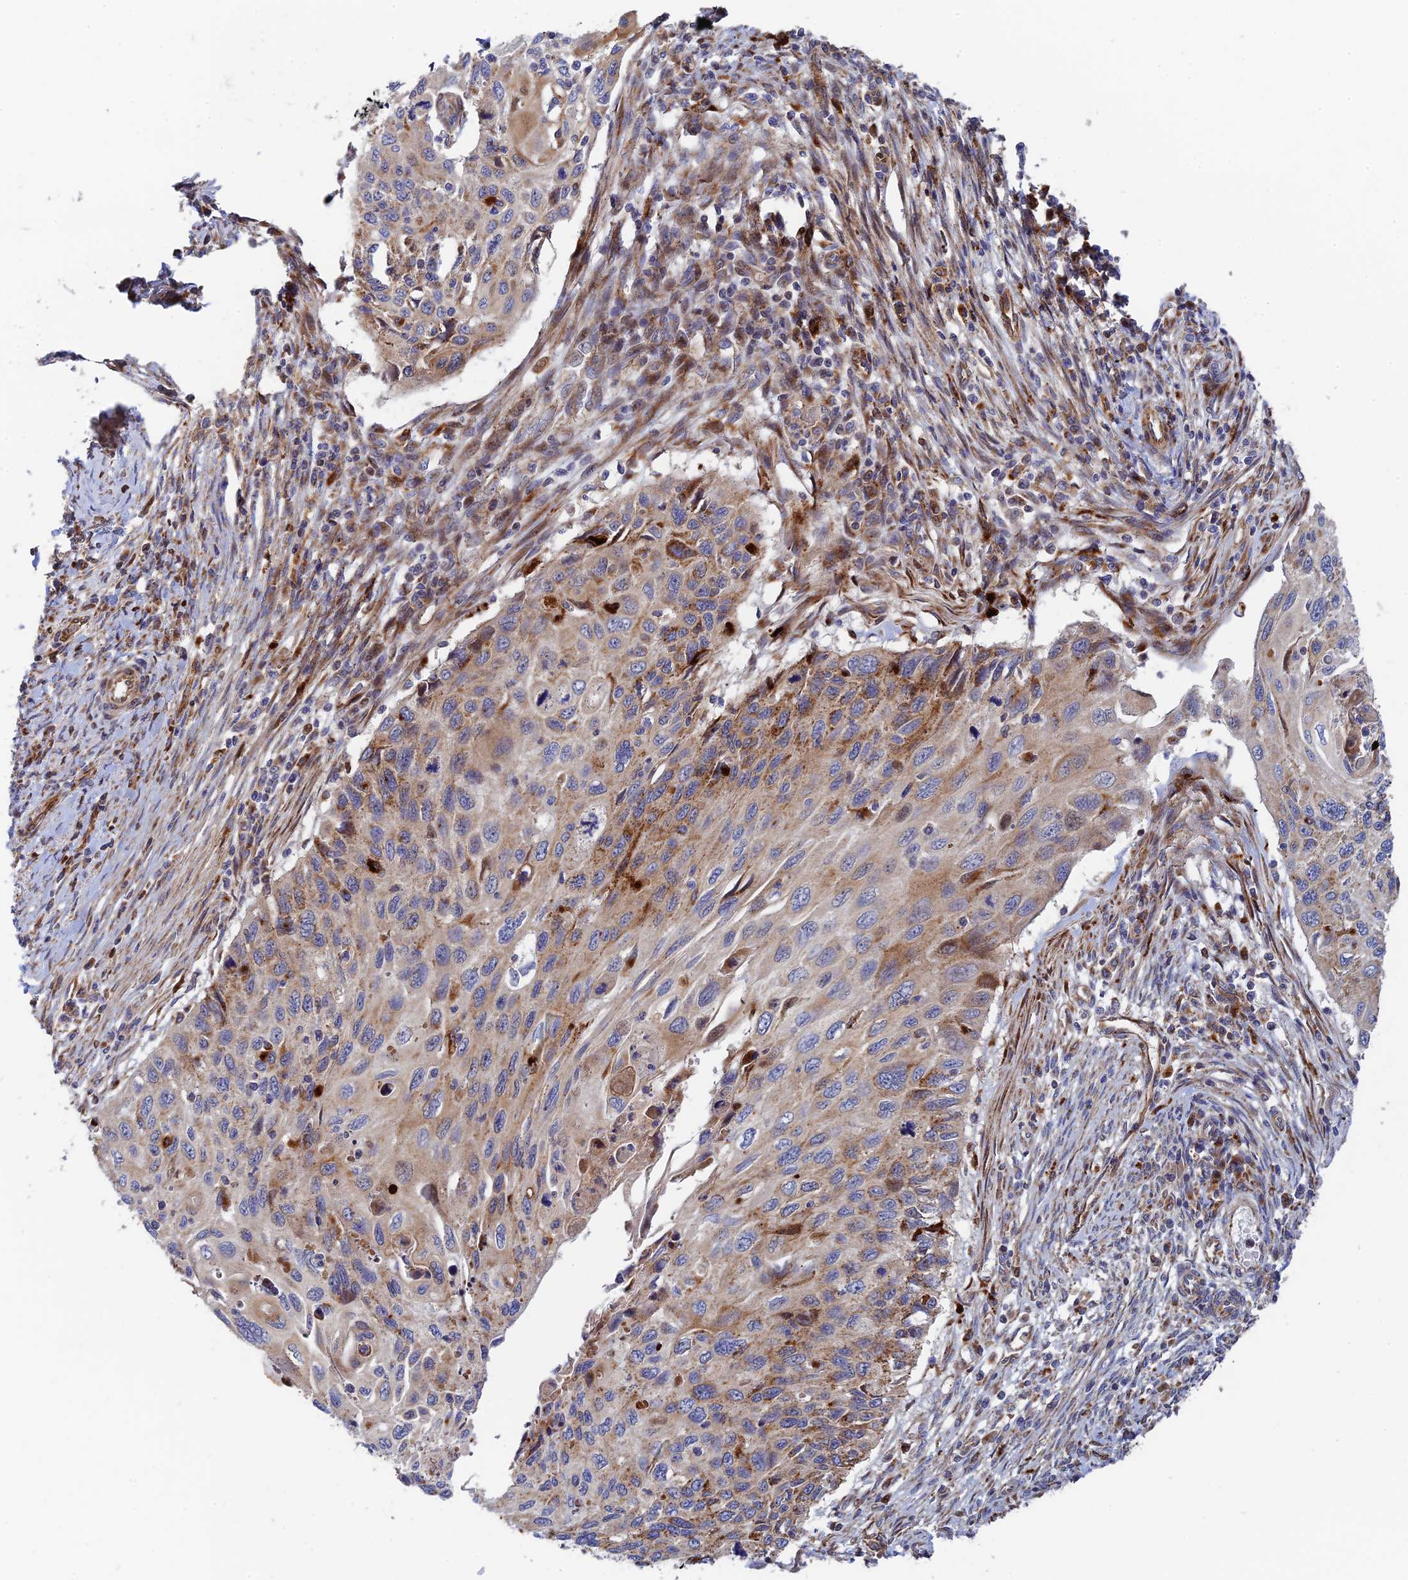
{"staining": {"intensity": "moderate", "quantity": "25%-75%", "location": "cytoplasmic/membranous"}, "tissue": "cervical cancer", "cell_type": "Tumor cells", "image_type": "cancer", "snomed": [{"axis": "morphology", "description": "Squamous cell carcinoma, NOS"}, {"axis": "topography", "description": "Cervix"}], "caption": "Human squamous cell carcinoma (cervical) stained with a protein marker exhibits moderate staining in tumor cells.", "gene": "PPP2R3C", "patient": {"sex": "female", "age": 70}}